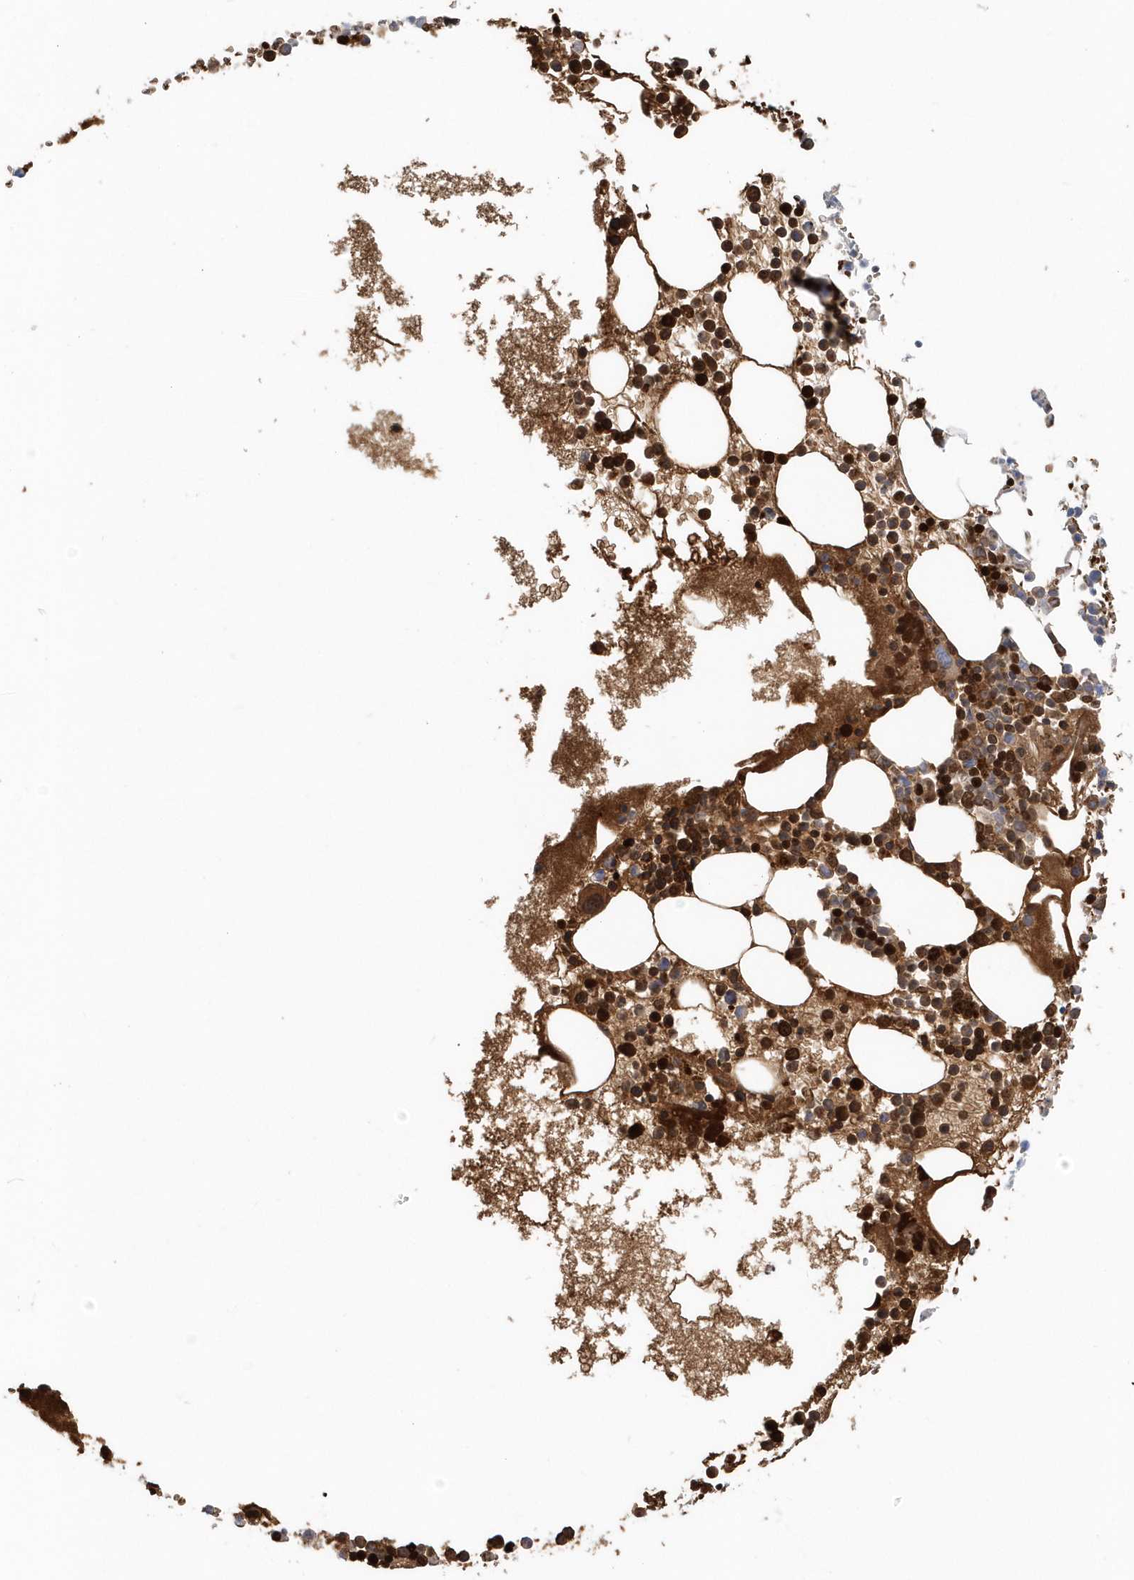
{"staining": {"intensity": "strong", "quantity": "25%-75%", "location": "cytoplasmic/membranous"}, "tissue": "bone marrow", "cell_type": "Hematopoietic cells", "image_type": "normal", "snomed": [{"axis": "morphology", "description": "Normal tissue, NOS"}, {"axis": "topography", "description": "Bone marrow"}], "caption": "The micrograph reveals immunohistochemical staining of normal bone marrow. There is strong cytoplasmic/membranous expression is seen in approximately 25%-75% of hematopoietic cells.", "gene": "HBA2", "patient": {"sex": "female", "age": 78}}